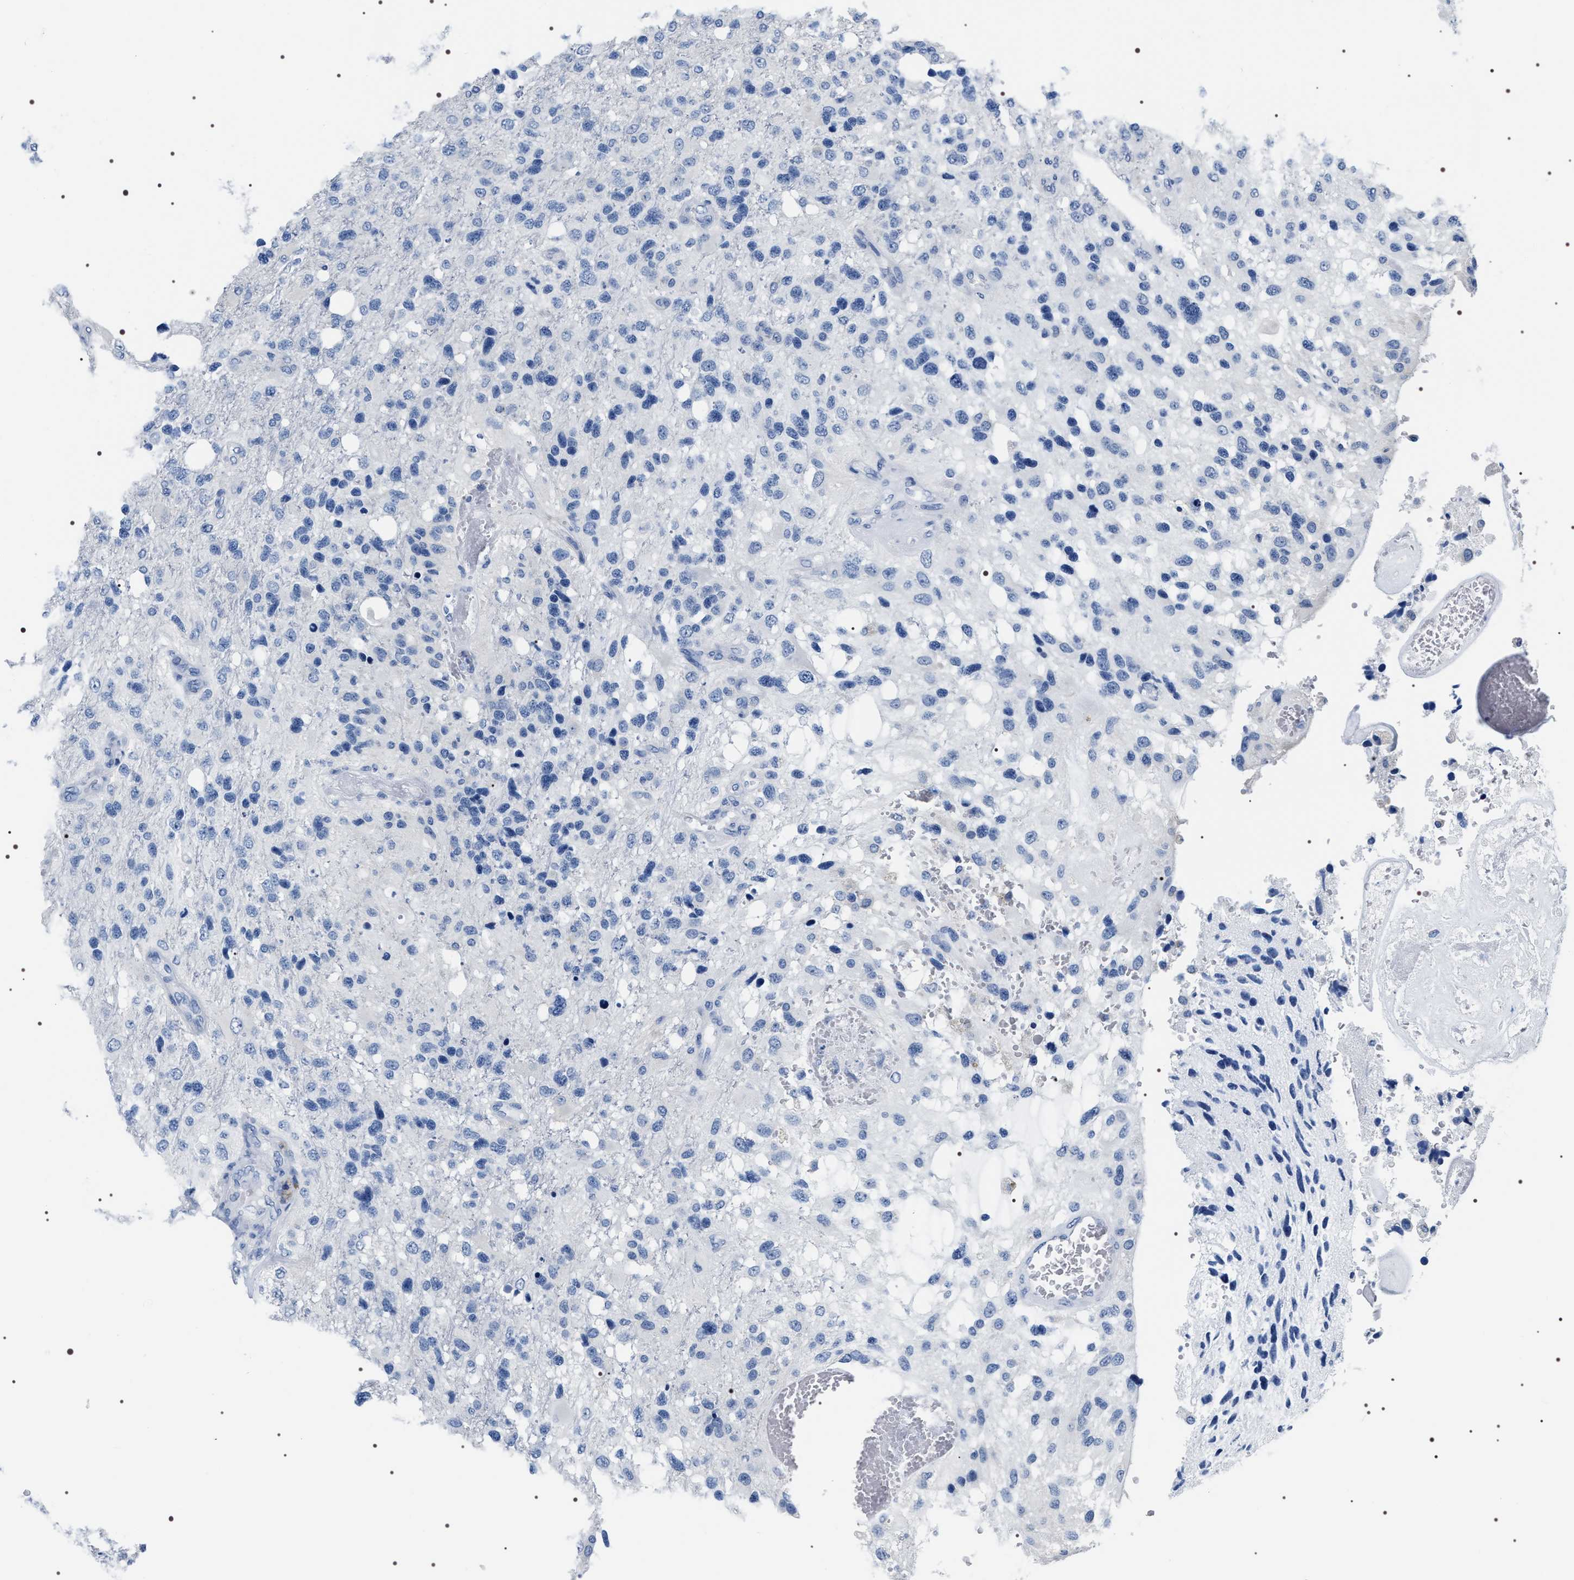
{"staining": {"intensity": "negative", "quantity": "none", "location": "none"}, "tissue": "glioma", "cell_type": "Tumor cells", "image_type": "cancer", "snomed": [{"axis": "morphology", "description": "Glioma, malignant, High grade"}, {"axis": "topography", "description": "Brain"}], "caption": "Immunohistochemical staining of malignant high-grade glioma shows no significant positivity in tumor cells.", "gene": "ADH4", "patient": {"sex": "female", "age": 58}}